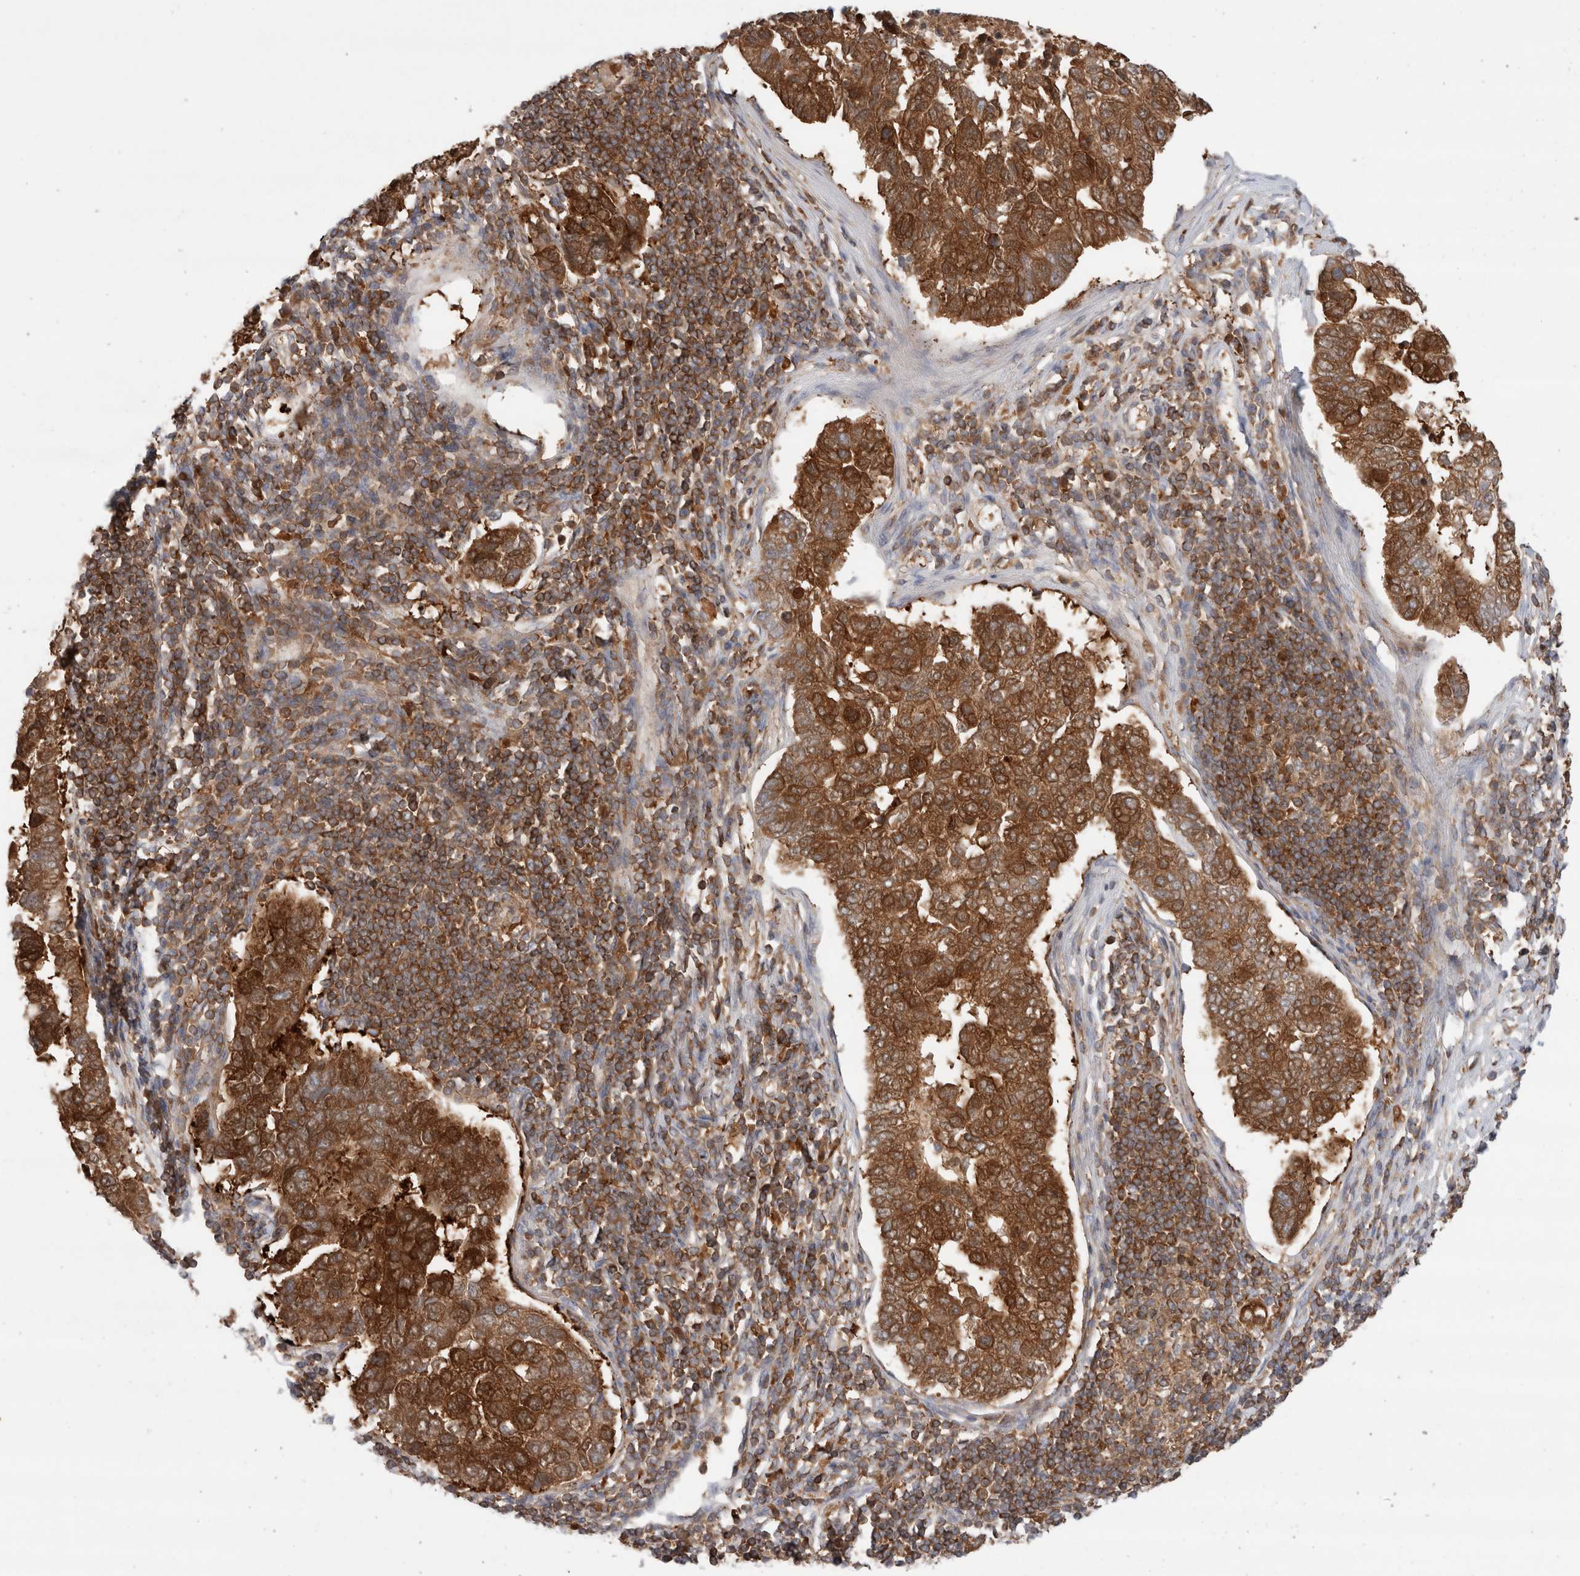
{"staining": {"intensity": "strong", "quantity": ">75%", "location": "cytoplasmic/membranous,nuclear"}, "tissue": "pancreatic cancer", "cell_type": "Tumor cells", "image_type": "cancer", "snomed": [{"axis": "morphology", "description": "Adenocarcinoma, NOS"}, {"axis": "topography", "description": "Pancreas"}], "caption": "Protein staining of adenocarcinoma (pancreatic) tissue reveals strong cytoplasmic/membranous and nuclear staining in about >75% of tumor cells.", "gene": "KLHL14", "patient": {"sex": "female", "age": 61}}